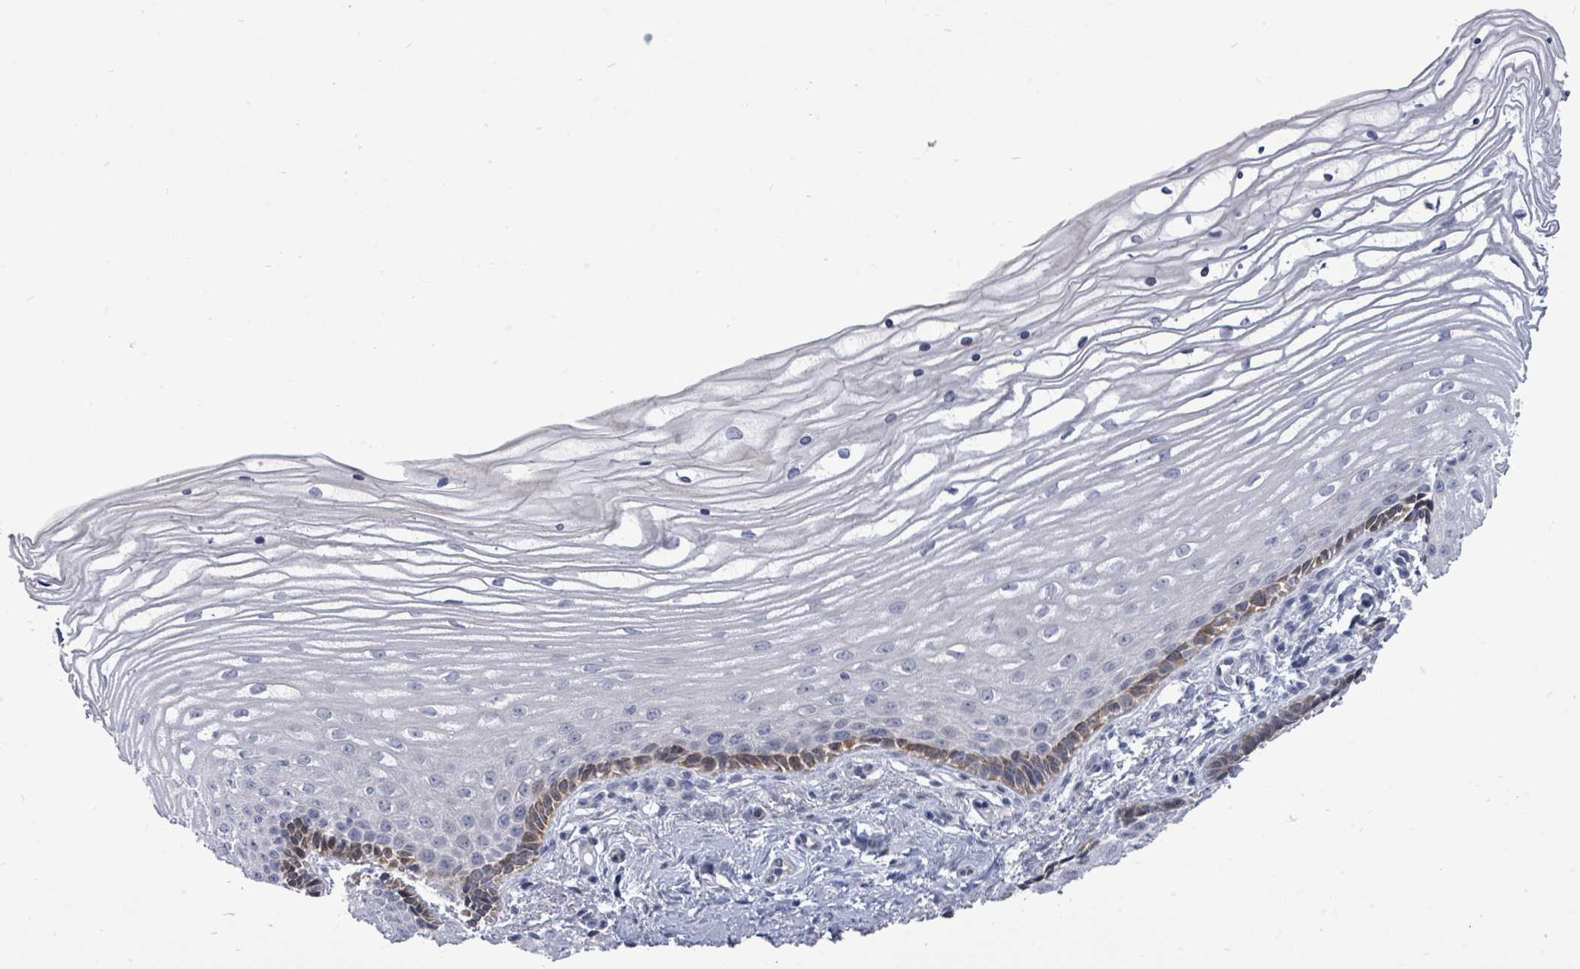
{"staining": {"intensity": "negative", "quantity": "none", "location": "none"}, "tissue": "cervix", "cell_type": "Glandular cells", "image_type": "normal", "snomed": [{"axis": "morphology", "description": "Normal tissue, NOS"}, {"axis": "topography", "description": "Cervix"}], "caption": "The IHC micrograph has no significant staining in glandular cells of cervix.", "gene": "CT45A10", "patient": {"sex": "female", "age": 47}}